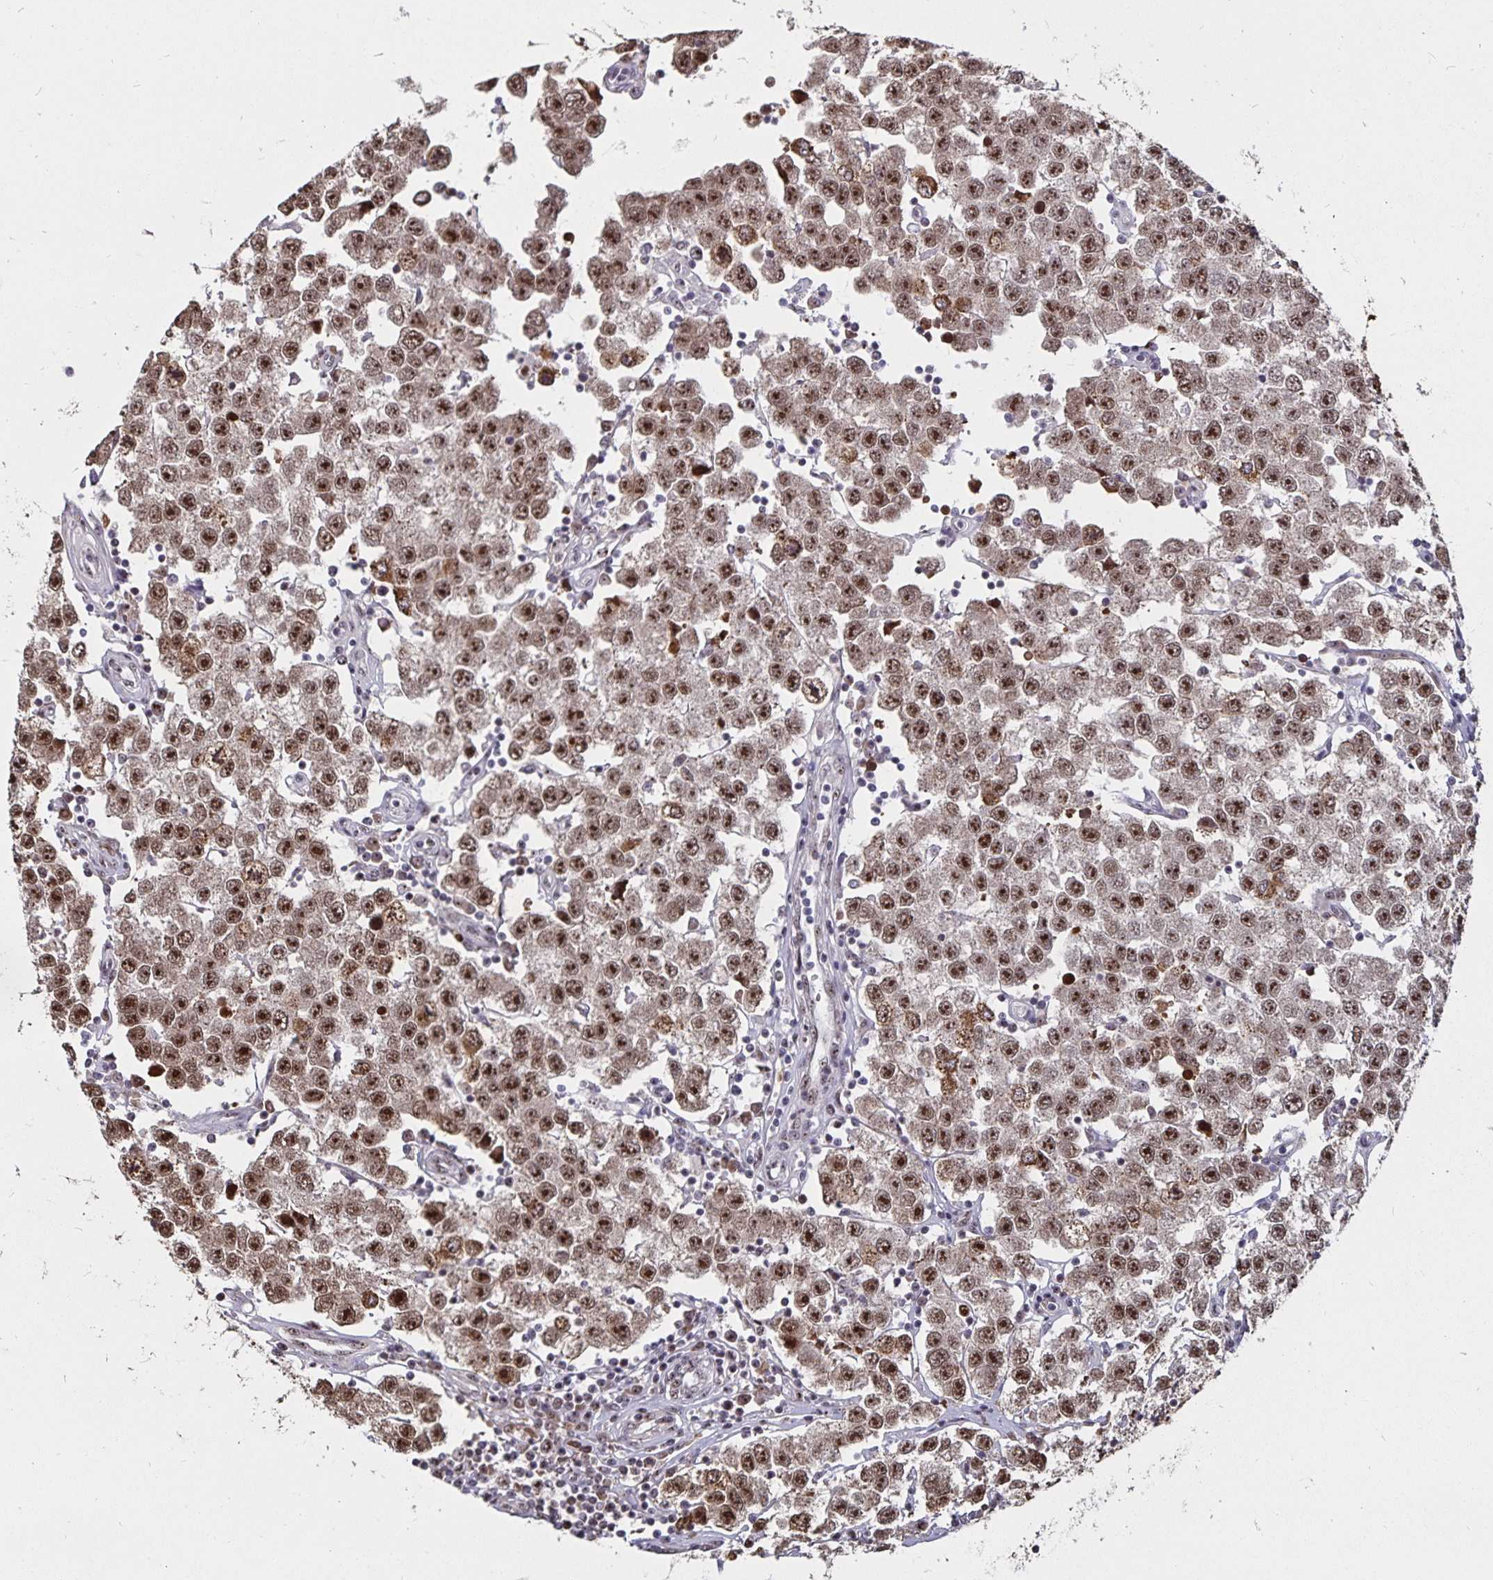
{"staining": {"intensity": "moderate", "quantity": ">75%", "location": "nuclear"}, "tissue": "testis cancer", "cell_type": "Tumor cells", "image_type": "cancer", "snomed": [{"axis": "morphology", "description": "Seminoma, NOS"}, {"axis": "topography", "description": "Testis"}], "caption": "Tumor cells reveal moderate nuclear expression in about >75% of cells in seminoma (testis).", "gene": "LAS1L", "patient": {"sex": "male", "age": 34}}